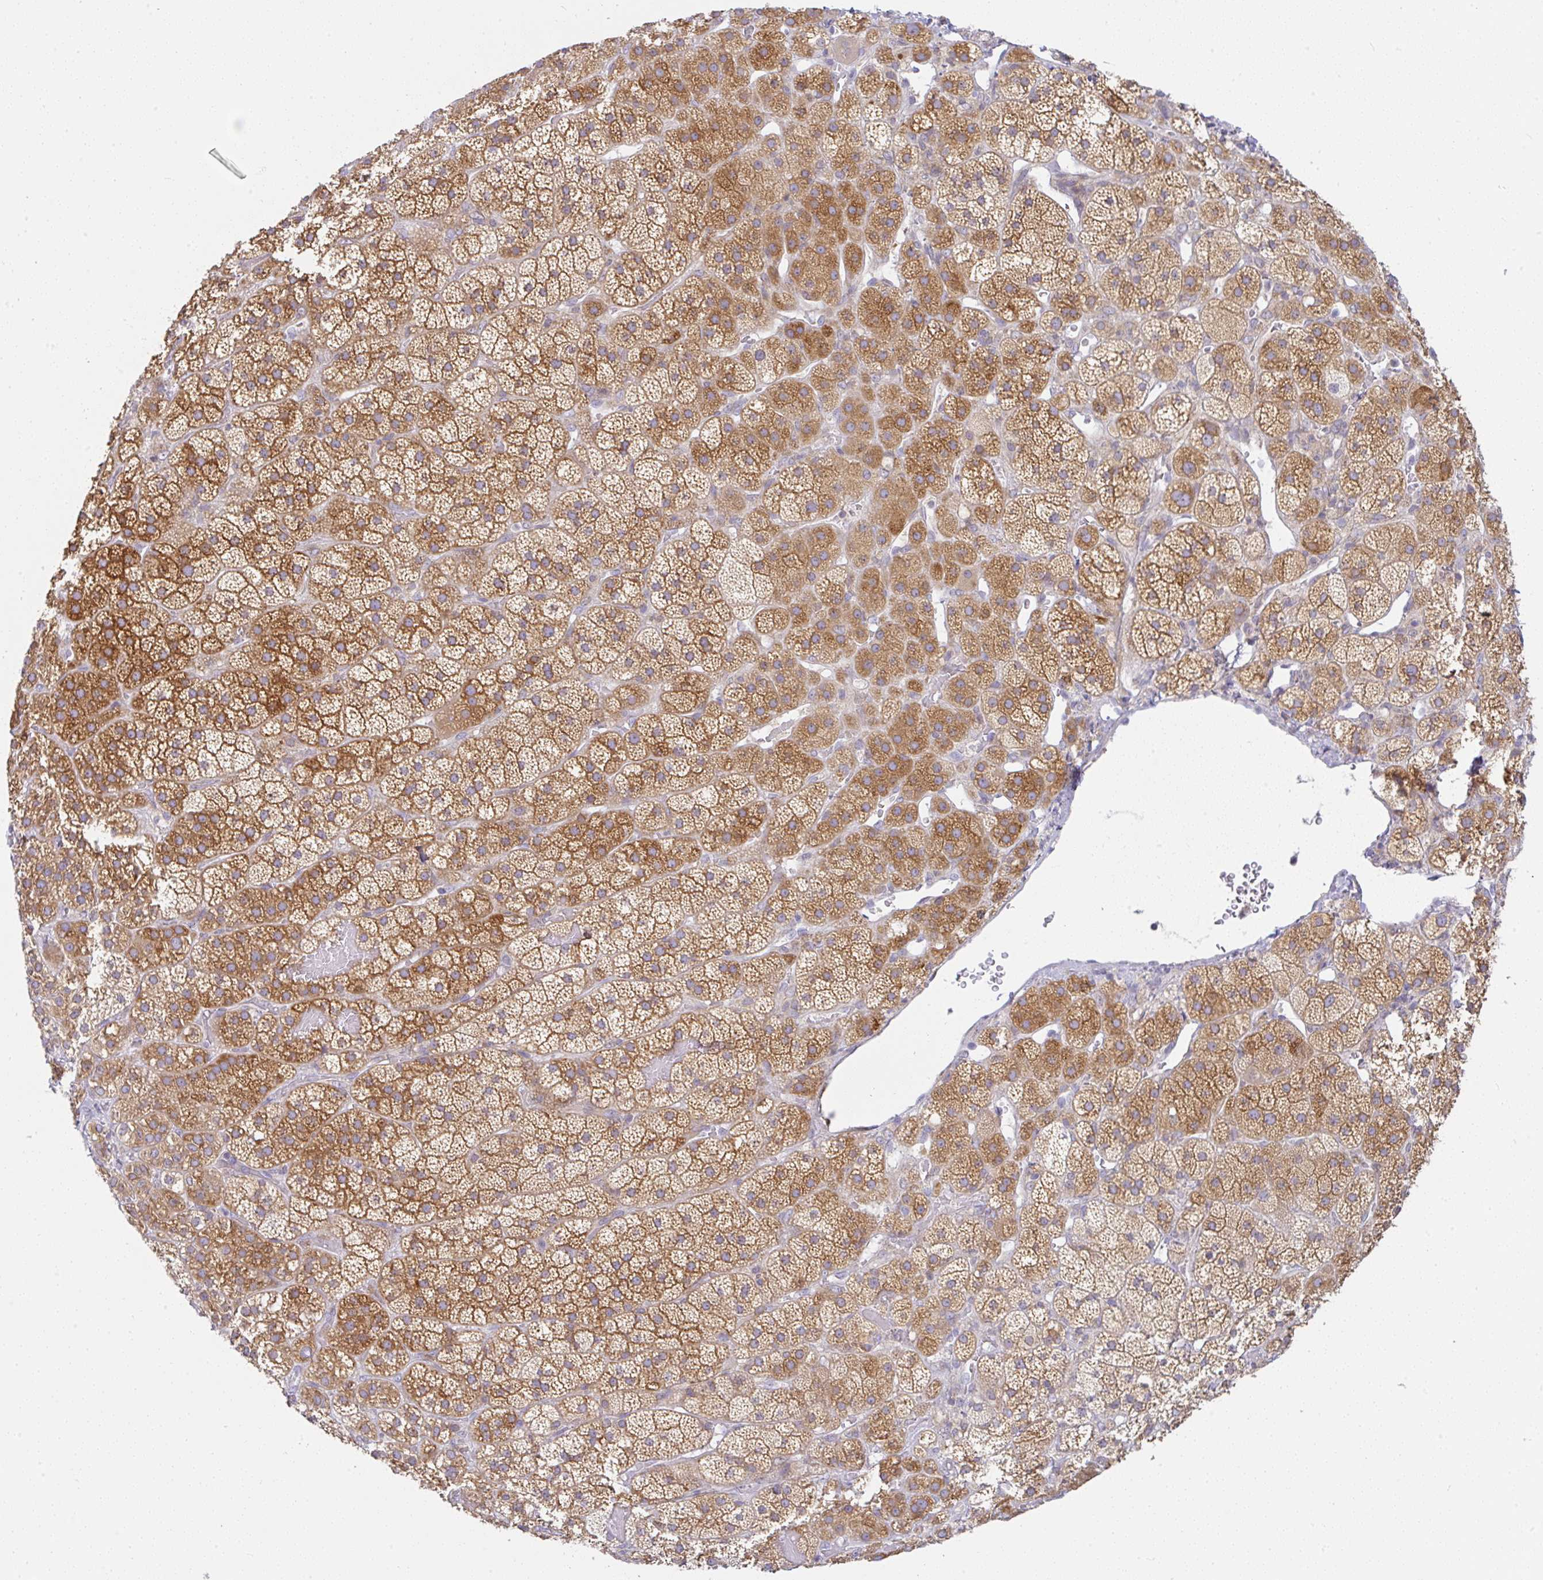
{"staining": {"intensity": "moderate", "quantity": ">75%", "location": "cytoplasmic/membranous"}, "tissue": "adrenal gland", "cell_type": "Glandular cells", "image_type": "normal", "snomed": [{"axis": "morphology", "description": "Normal tissue, NOS"}, {"axis": "topography", "description": "Adrenal gland"}], "caption": "Immunohistochemical staining of benign human adrenal gland displays moderate cytoplasmic/membranous protein staining in about >75% of glandular cells. Nuclei are stained in blue.", "gene": "DERL2", "patient": {"sex": "male", "age": 57}}